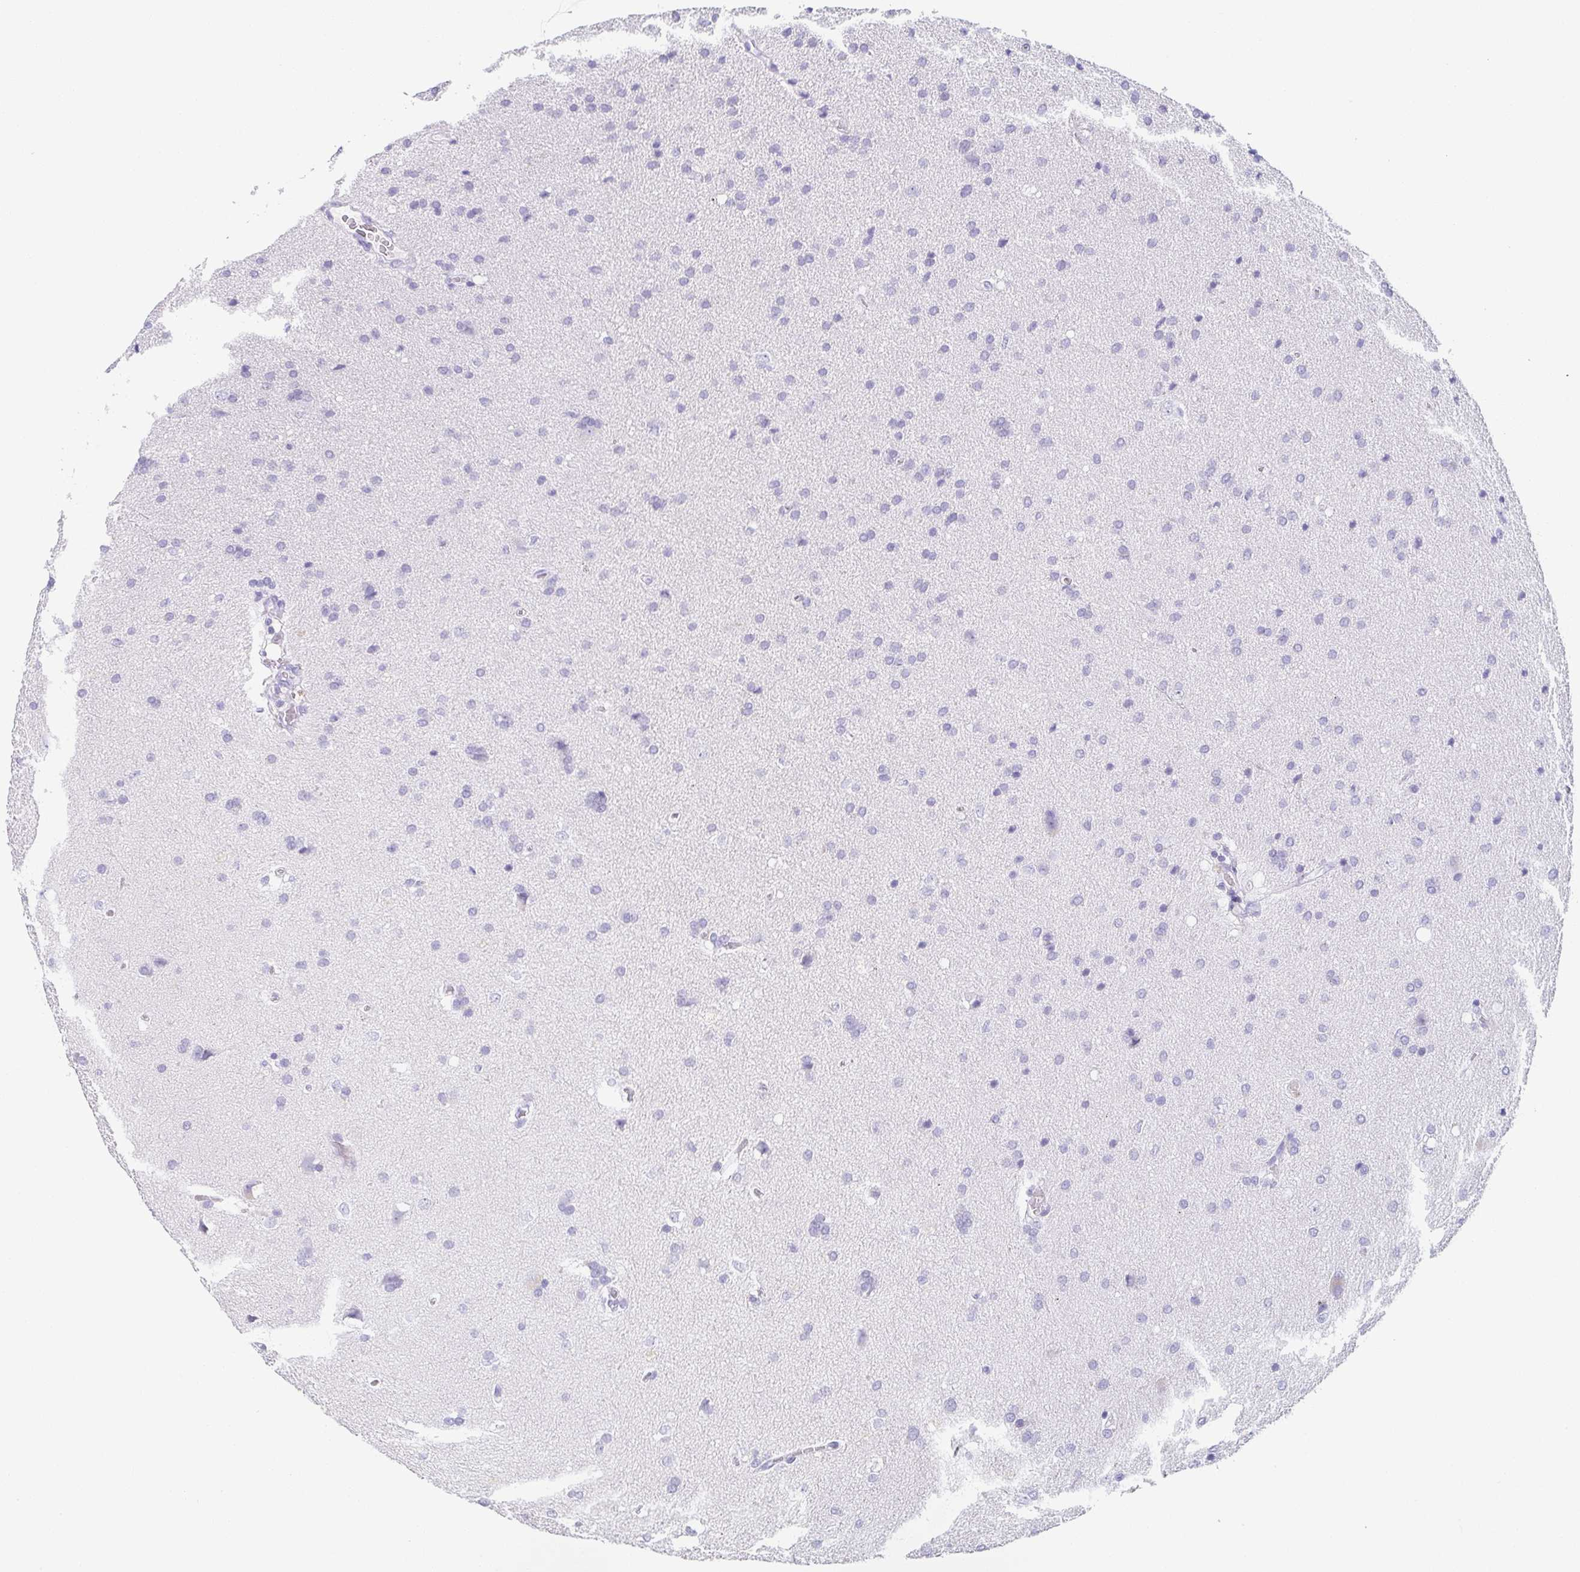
{"staining": {"intensity": "negative", "quantity": "none", "location": "none"}, "tissue": "glioma", "cell_type": "Tumor cells", "image_type": "cancer", "snomed": [{"axis": "morphology", "description": "Glioma, malignant, Low grade"}, {"axis": "topography", "description": "Brain"}], "caption": "Photomicrograph shows no significant protein staining in tumor cells of glioma.", "gene": "ZG16B", "patient": {"sex": "female", "age": 54}}